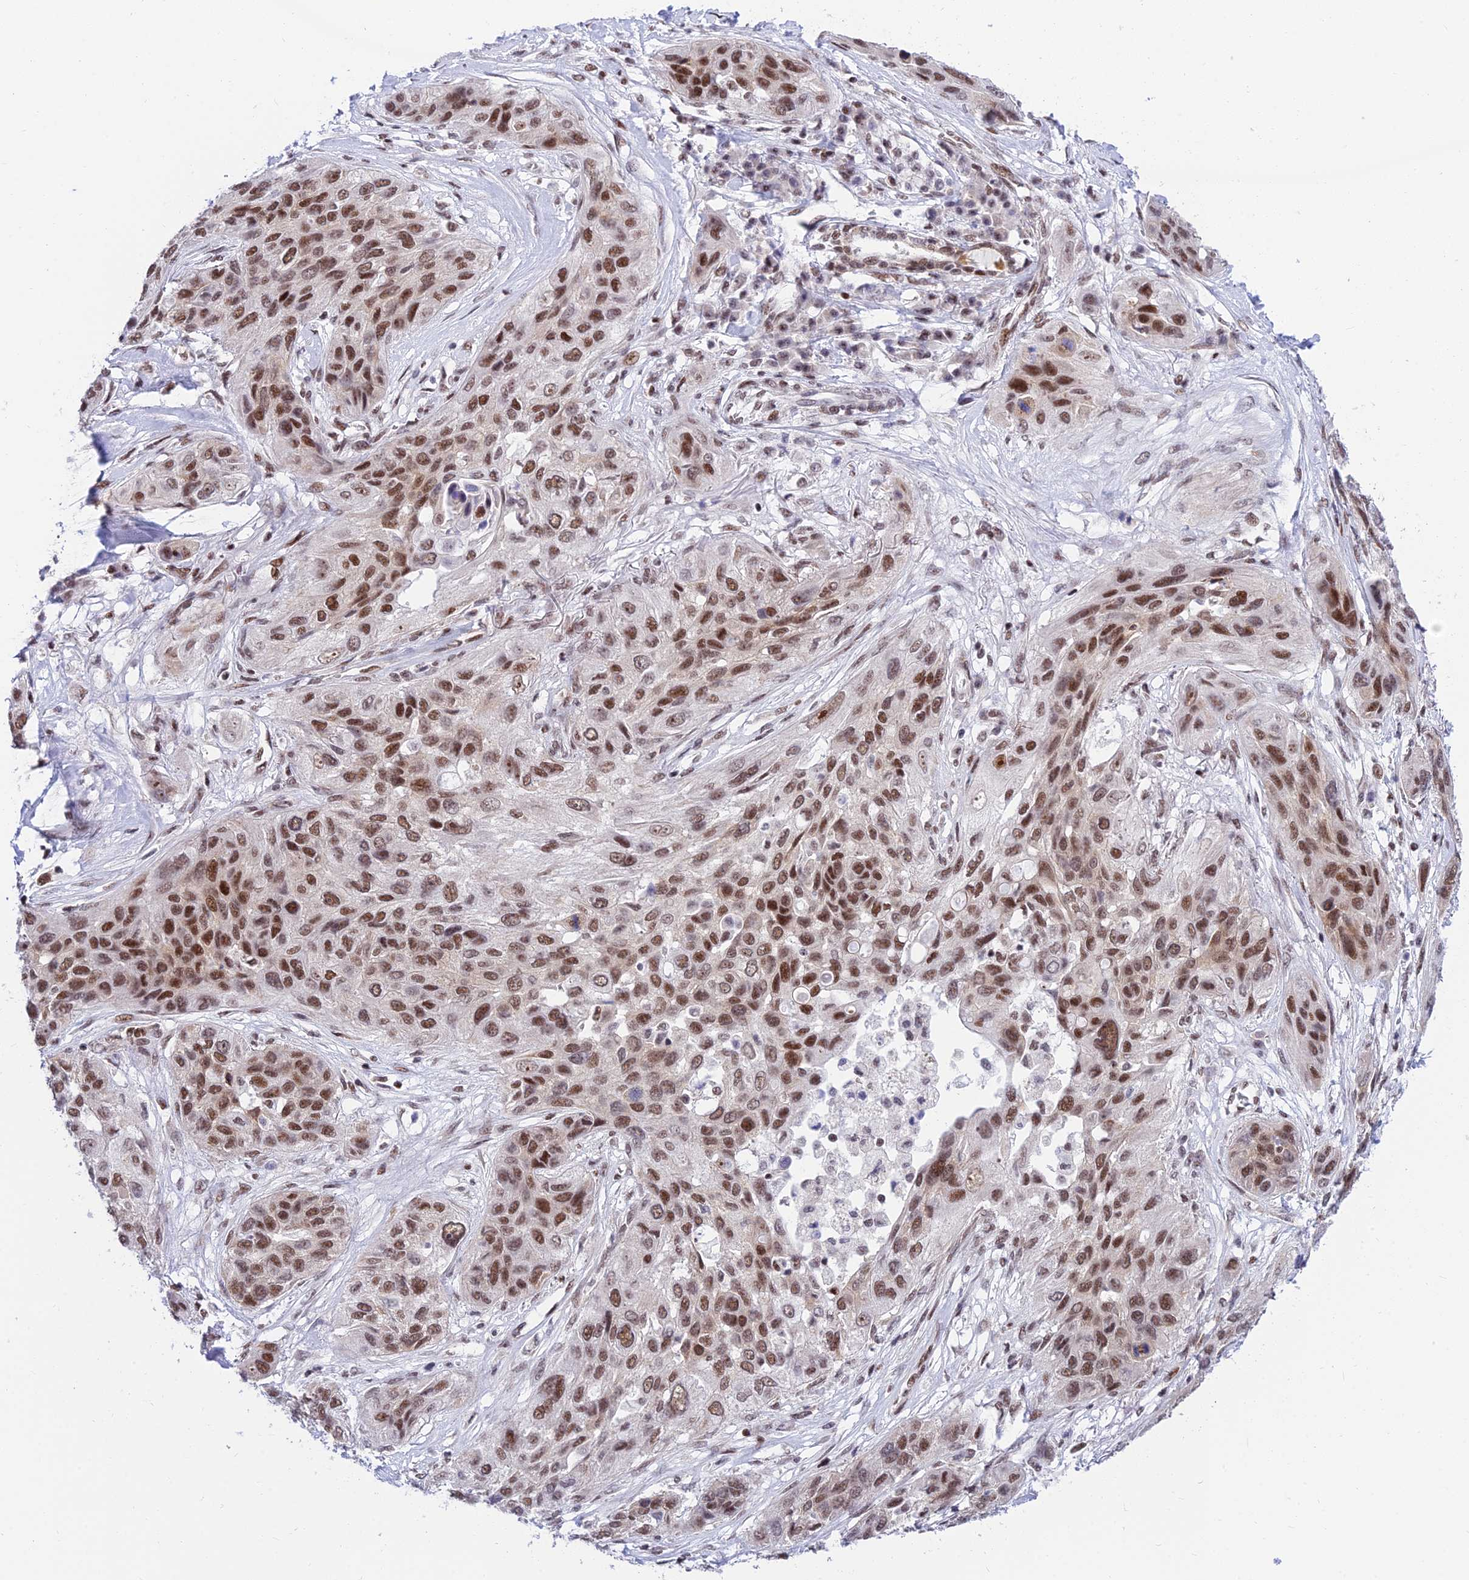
{"staining": {"intensity": "moderate", "quantity": ">75%", "location": "nuclear"}, "tissue": "lung cancer", "cell_type": "Tumor cells", "image_type": "cancer", "snomed": [{"axis": "morphology", "description": "Squamous cell carcinoma, NOS"}, {"axis": "topography", "description": "Lung"}], "caption": "Lung cancer (squamous cell carcinoma) tissue displays moderate nuclear expression in about >75% of tumor cells, visualized by immunohistochemistry.", "gene": "USP22", "patient": {"sex": "female", "age": 70}}